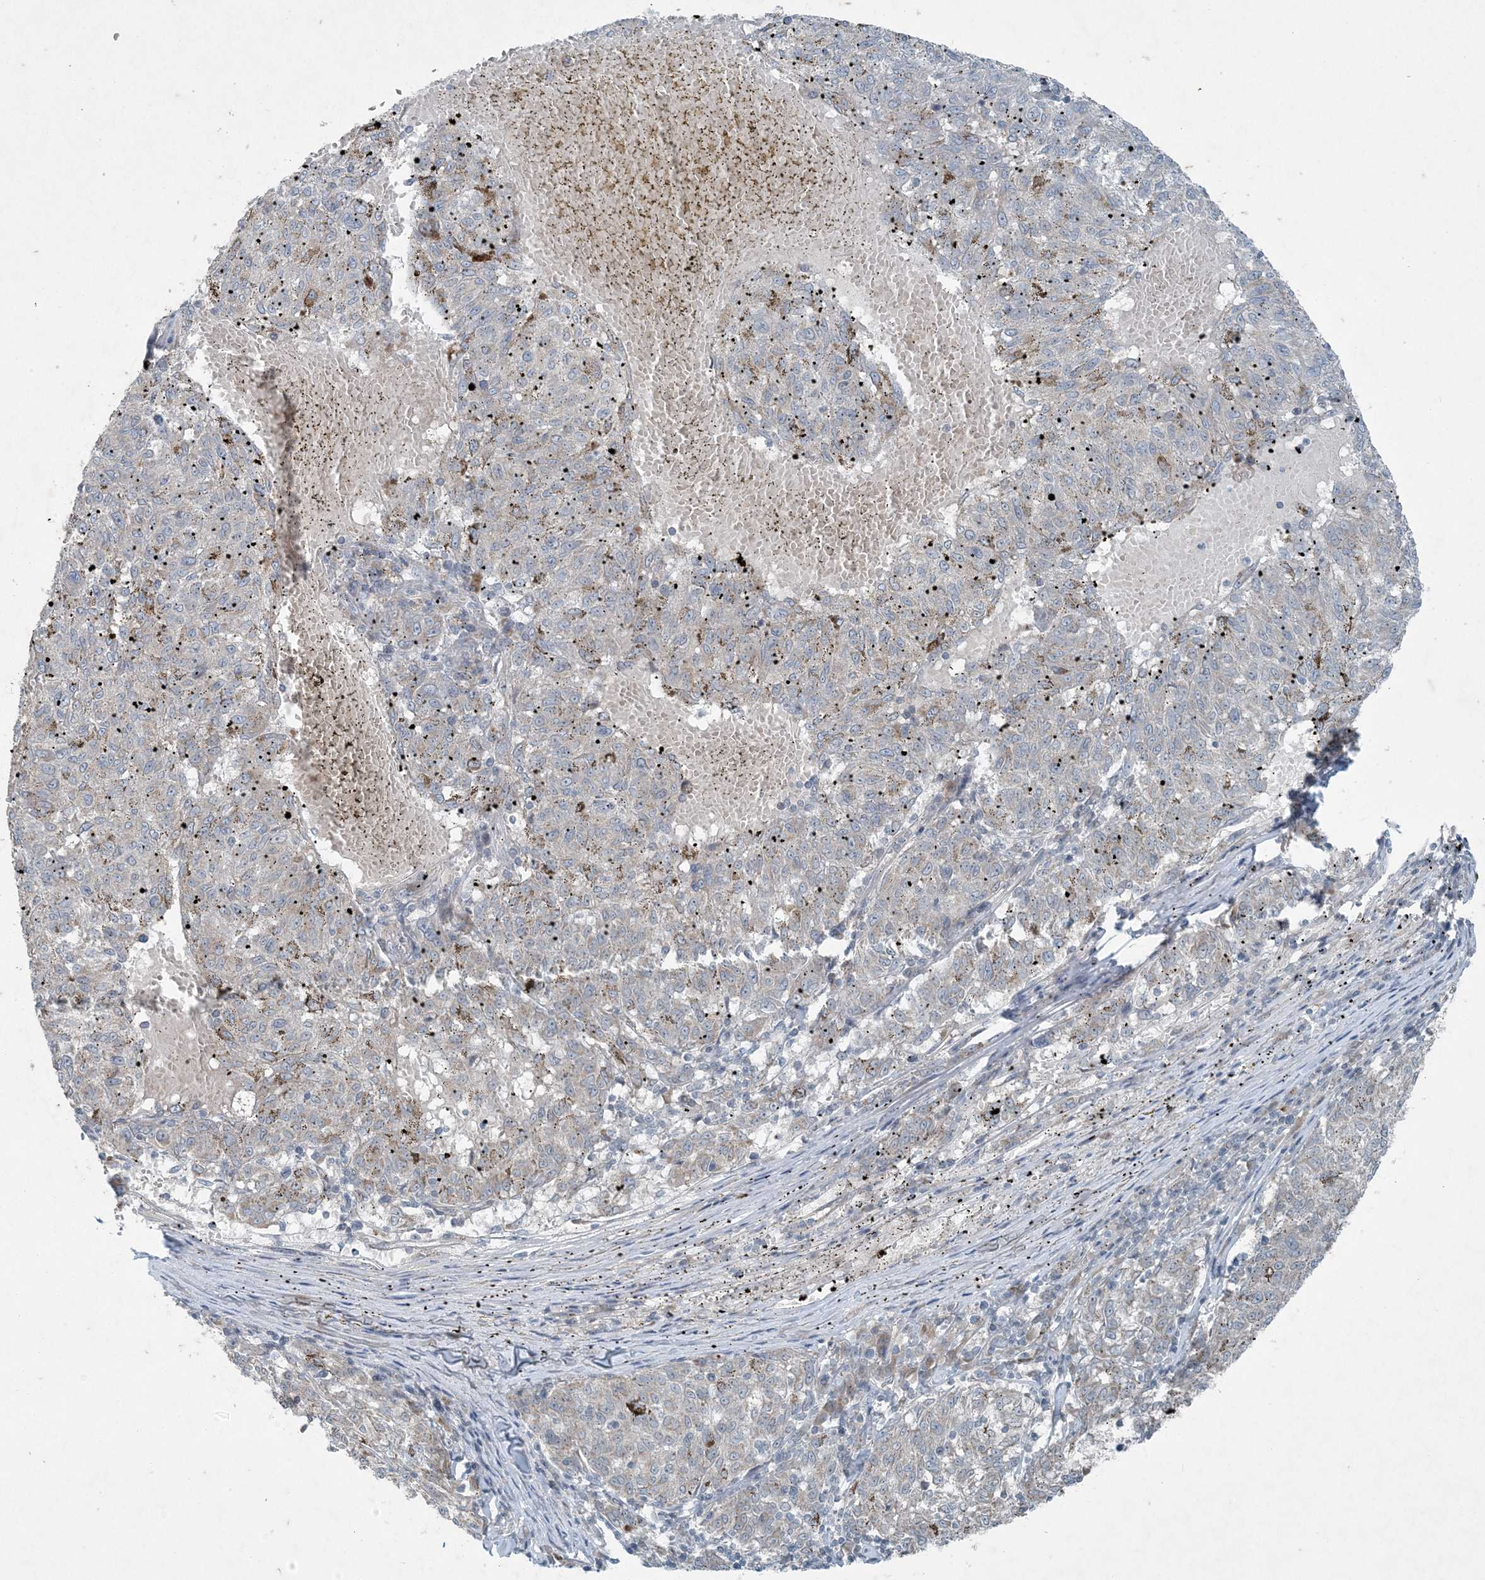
{"staining": {"intensity": "negative", "quantity": "none", "location": "none"}, "tissue": "melanoma", "cell_type": "Tumor cells", "image_type": "cancer", "snomed": [{"axis": "morphology", "description": "Malignant melanoma, NOS"}, {"axis": "topography", "description": "Skin"}], "caption": "DAB immunohistochemical staining of malignant melanoma demonstrates no significant positivity in tumor cells. (DAB immunohistochemistry visualized using brightfield microscopy, high magnification).", "gene": "PC", "patient": {"sex": "female", "age": 72}}